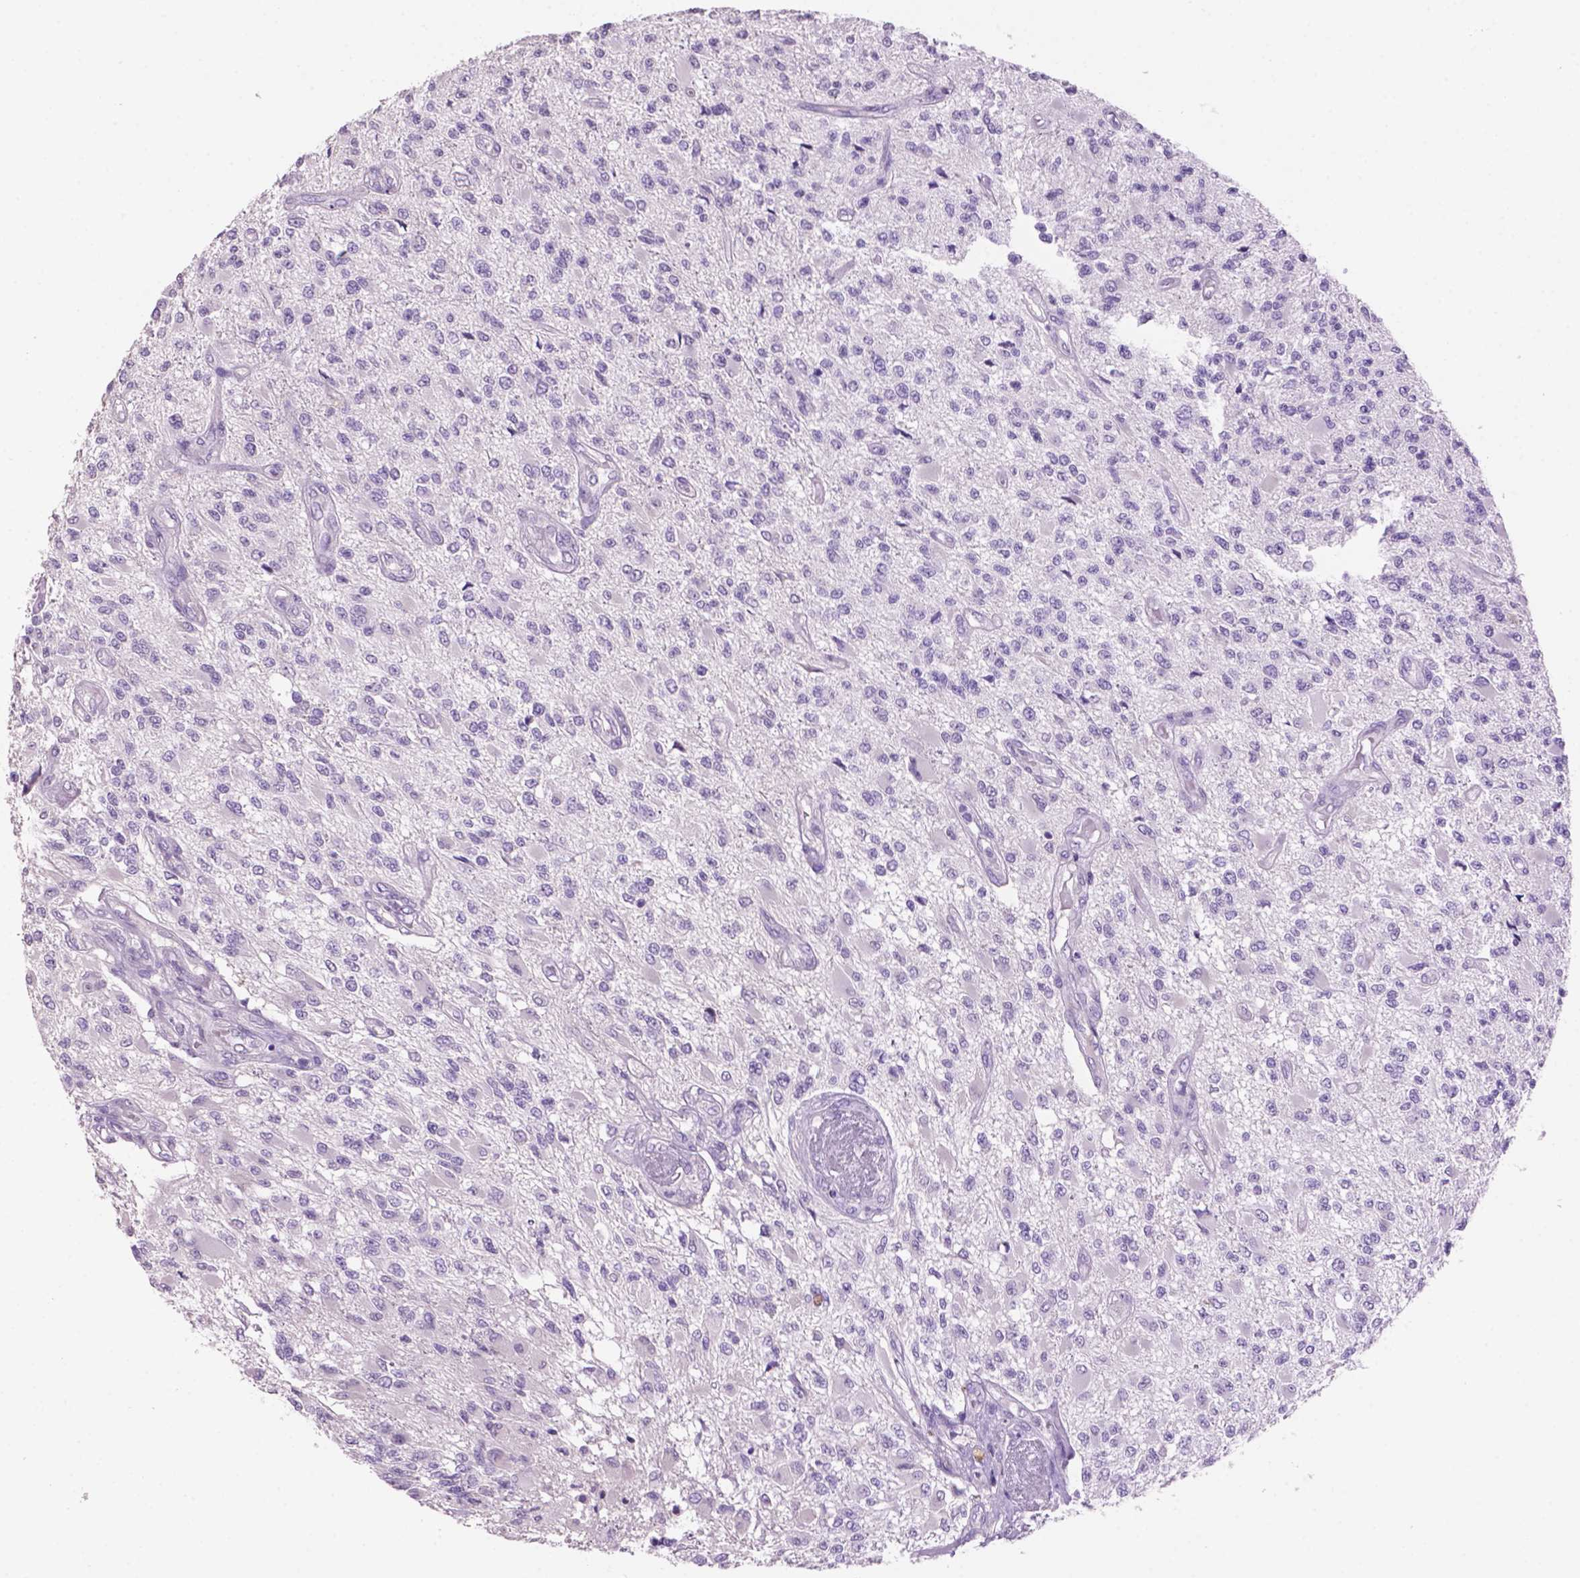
{"staining": {"intensity": "negative", "quantity": "none", "location": "none"}, "tissue": "glioma", "cell_type": "Tumor cells", "image_type": "cancer", "snomed": [{"axis": "morphology", "description": "Glioma, malignant, High grade"}, {"axis": "topography", "description": "Brain"}], "caption": "Tumor cells are negative for protein expression in human glioma.", "gene": "CRYBA4", "patient": {"sex": "female", "age": 63}}